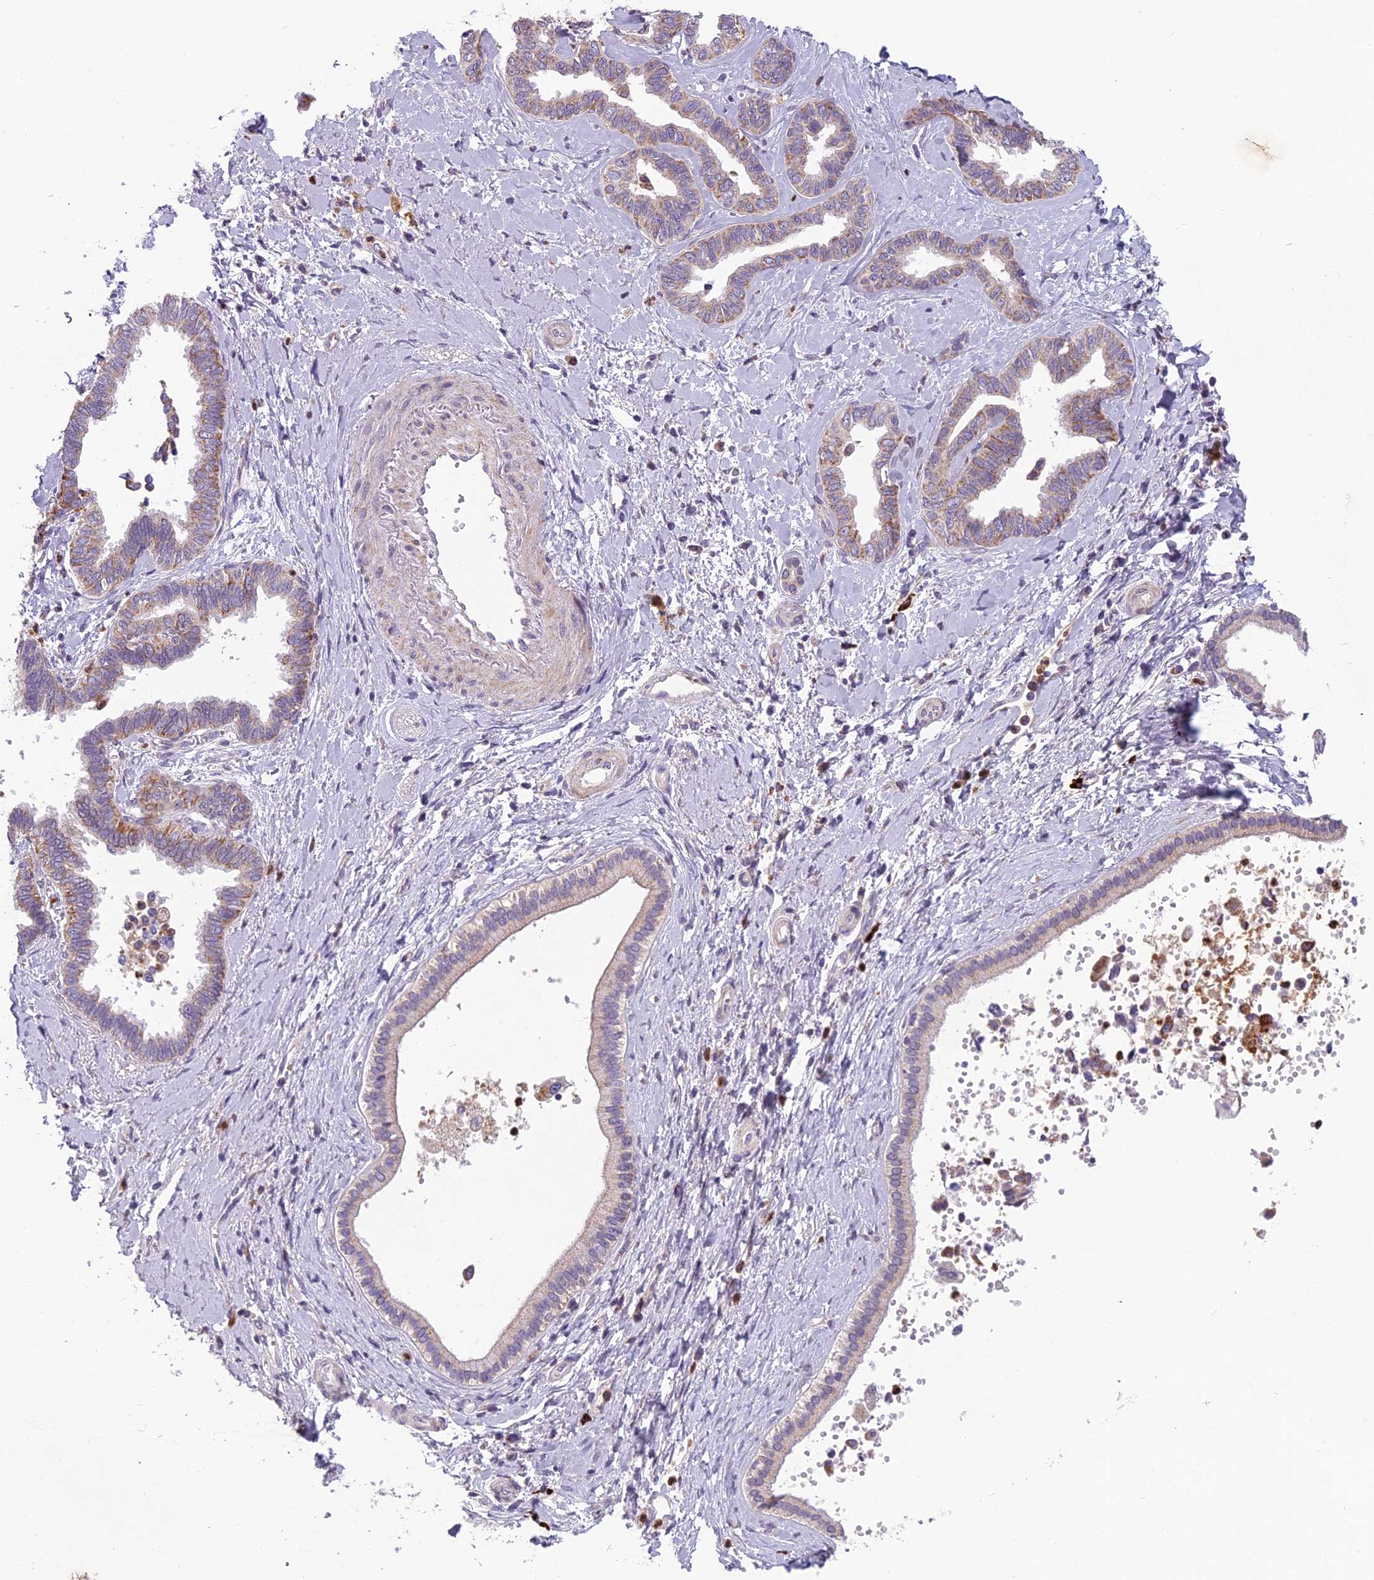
{"staining": {"intensity": "weak", "quantity": "25%-75%", "location": "cytoplasmic/membranous"}, "tissue": "liver cancer", "cell_type": "Tumor cells", "image_type": "cancer", "snomed": [{"axis": "morphology", "description": "Cholangiocarcinoma"}, {"axis": "topography", "description": "Liver"}], "caption": "Protein expression analysis of human cholangiocarcinoma (liver) reveals weak cytoplasmic/membranous staining in about 25%-75% of tumor cells. (Stains: DAB in brown, nuclei in blue, Microscopy: brightfield microscopy at high magnification).", "gene": "ENSG00000188897", "patient": {"sex": "female", "age": 77}}